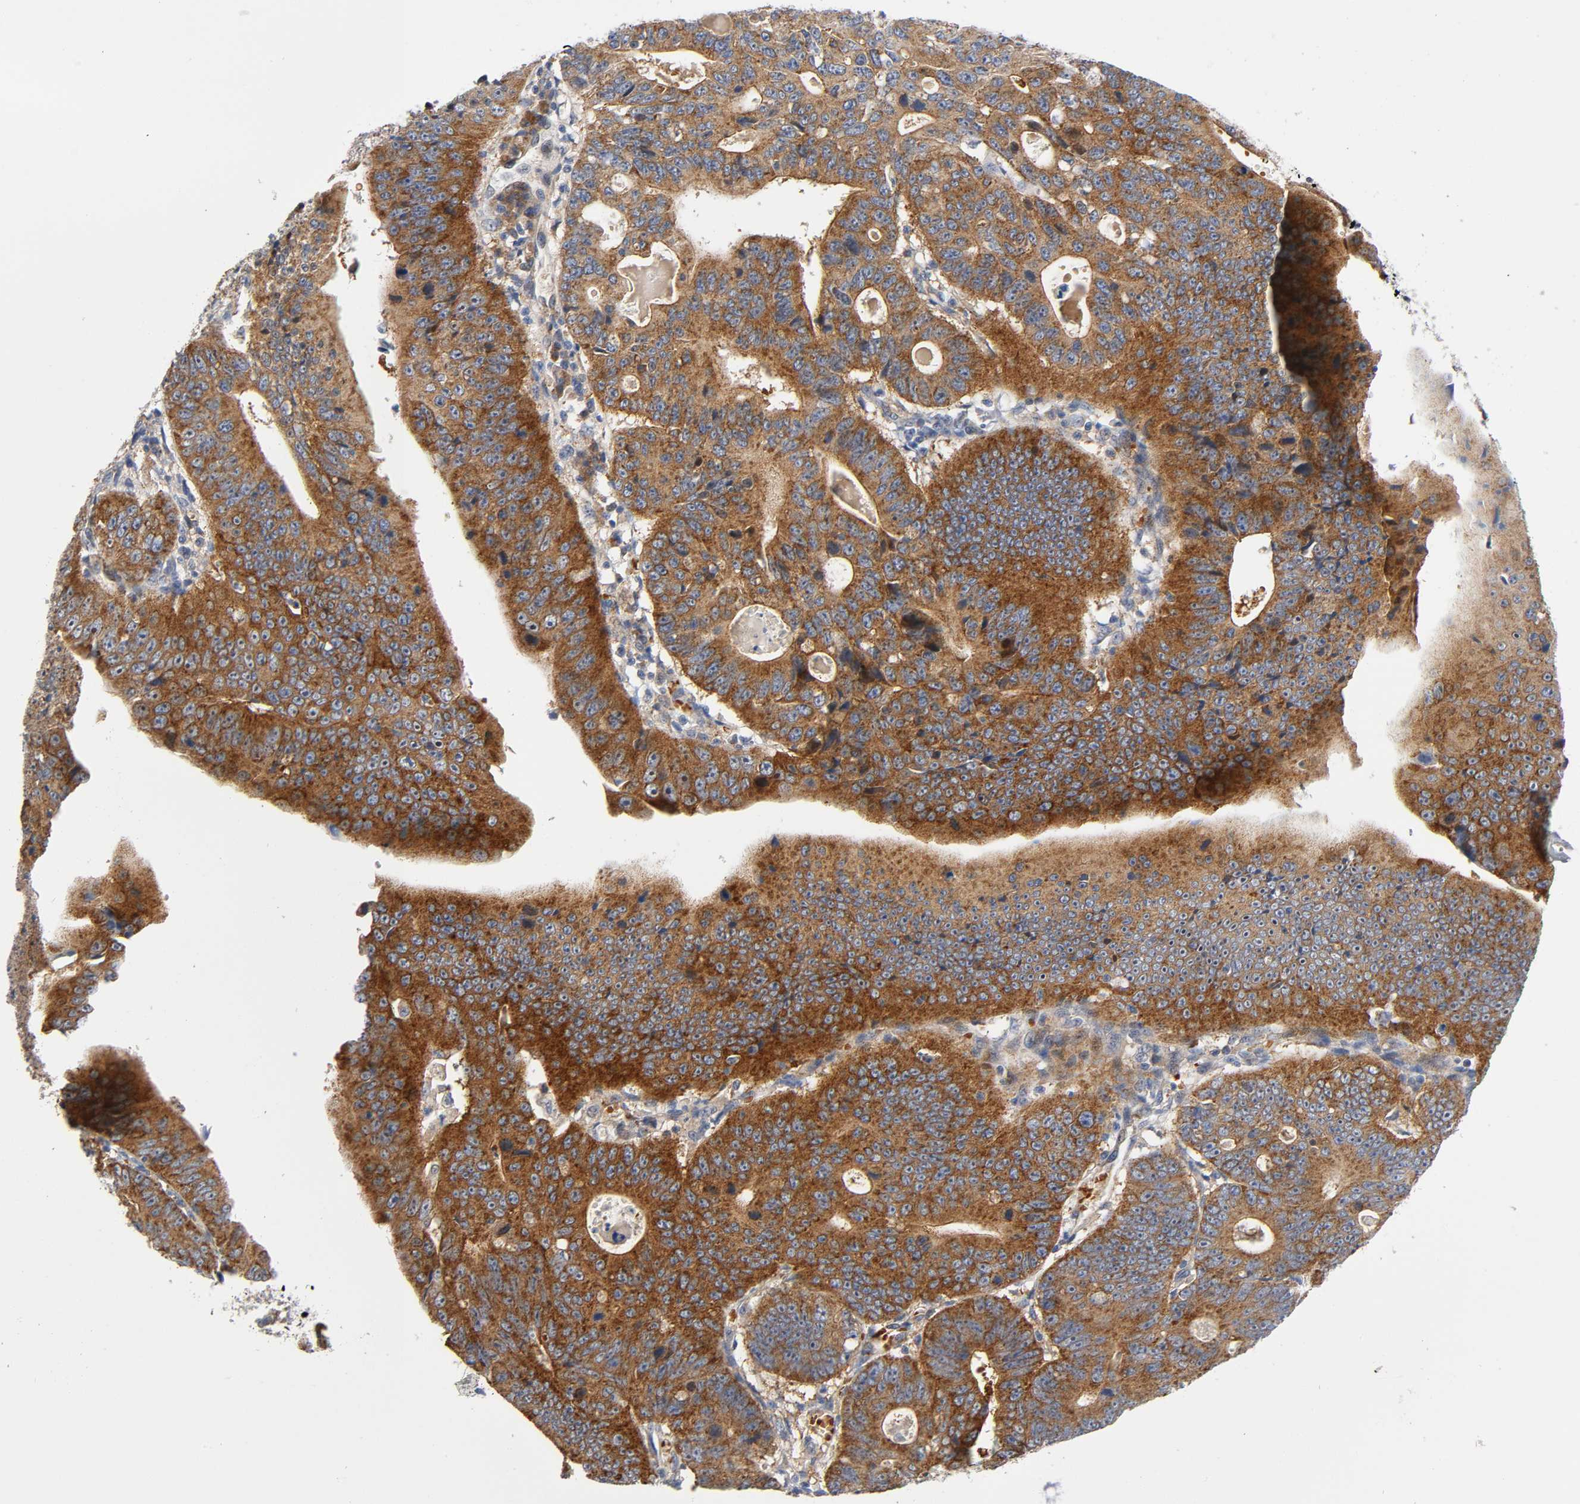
{"staining": {"intensity": "strong", "quantity": ">75%", "location": "cytoplasmic/membranous"}, "tissue": "stomach cancer", "cell_type": "Tumor cells", "image_type": "cancer", "snomed": [{"axis": "morphology", "description": "Adenocarcinoma, NOS"}, {"axis": "topography", "description": "Stomach"}], "caption": "A histopathology image showing strong cytoplasmic/membranous positivity in about >75% of tumor cells in stomach adenocarcinoma, as visualized by brown immunohistochemical staining.", "gene": "CD2AP", "patient": {"sex": "male", "age": 59}}